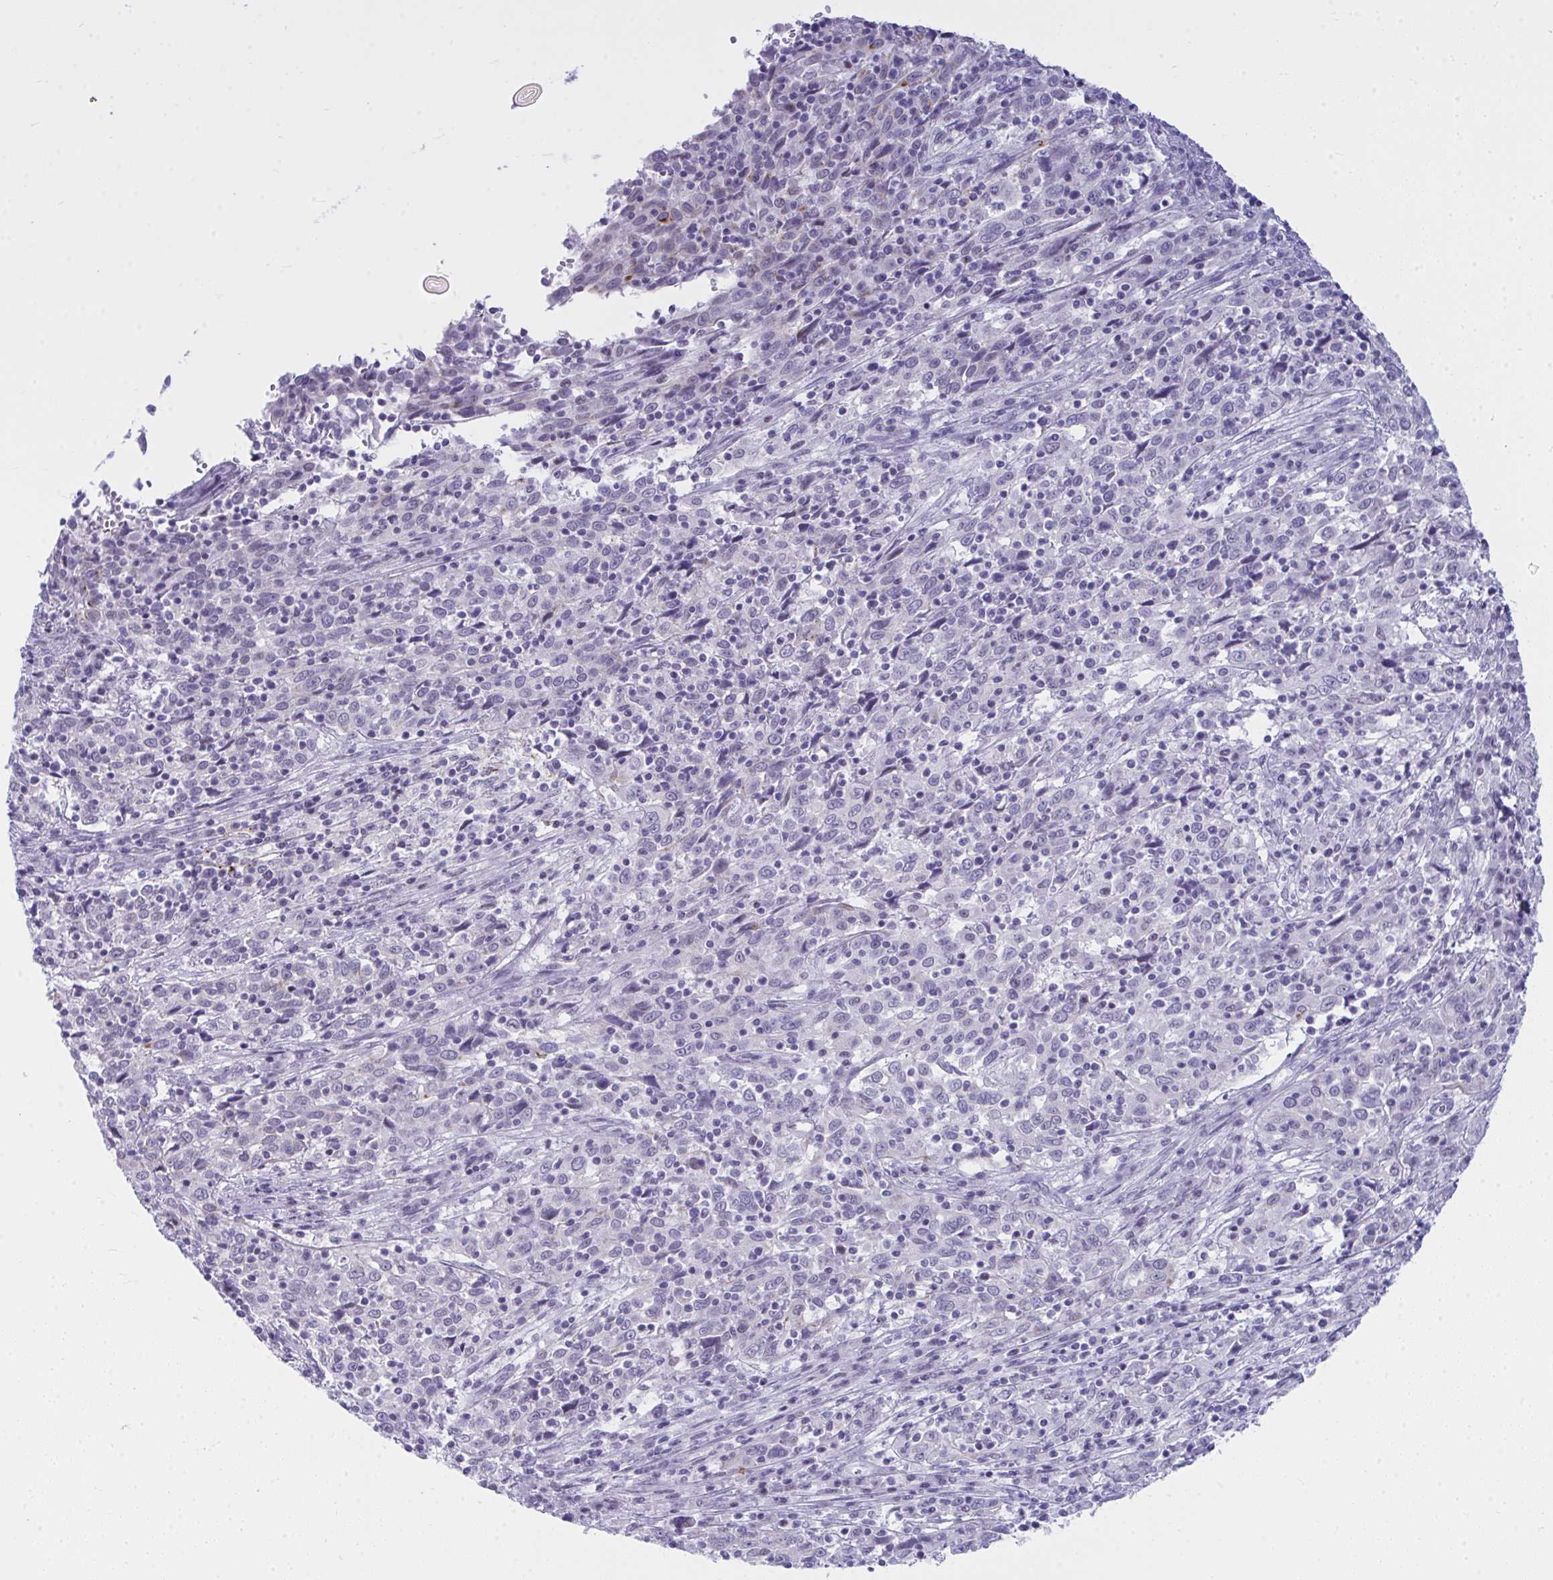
{"staining": {"intensity": "moderate", "quantity": "<25%", "location": "cytoplasmic/membranous"}, "tissue": "cervical cancer", "cell_type": "Tumor cells", "image_type": "cancer", "snomed": [{"axis": "morphology", "description": "Squamous cell carcinoma, NOS"}, {"axis": "topography", "description": "Cervix"}], "caption": "Human cervical squamous cell carcinoma stained for a protein (brown) displays moderate cytoplasmic/membranous positive positivity in approximately <25% of tumor cells.", "gene": "OR5F1", "patient": {"sex": "female", "age": 46}}